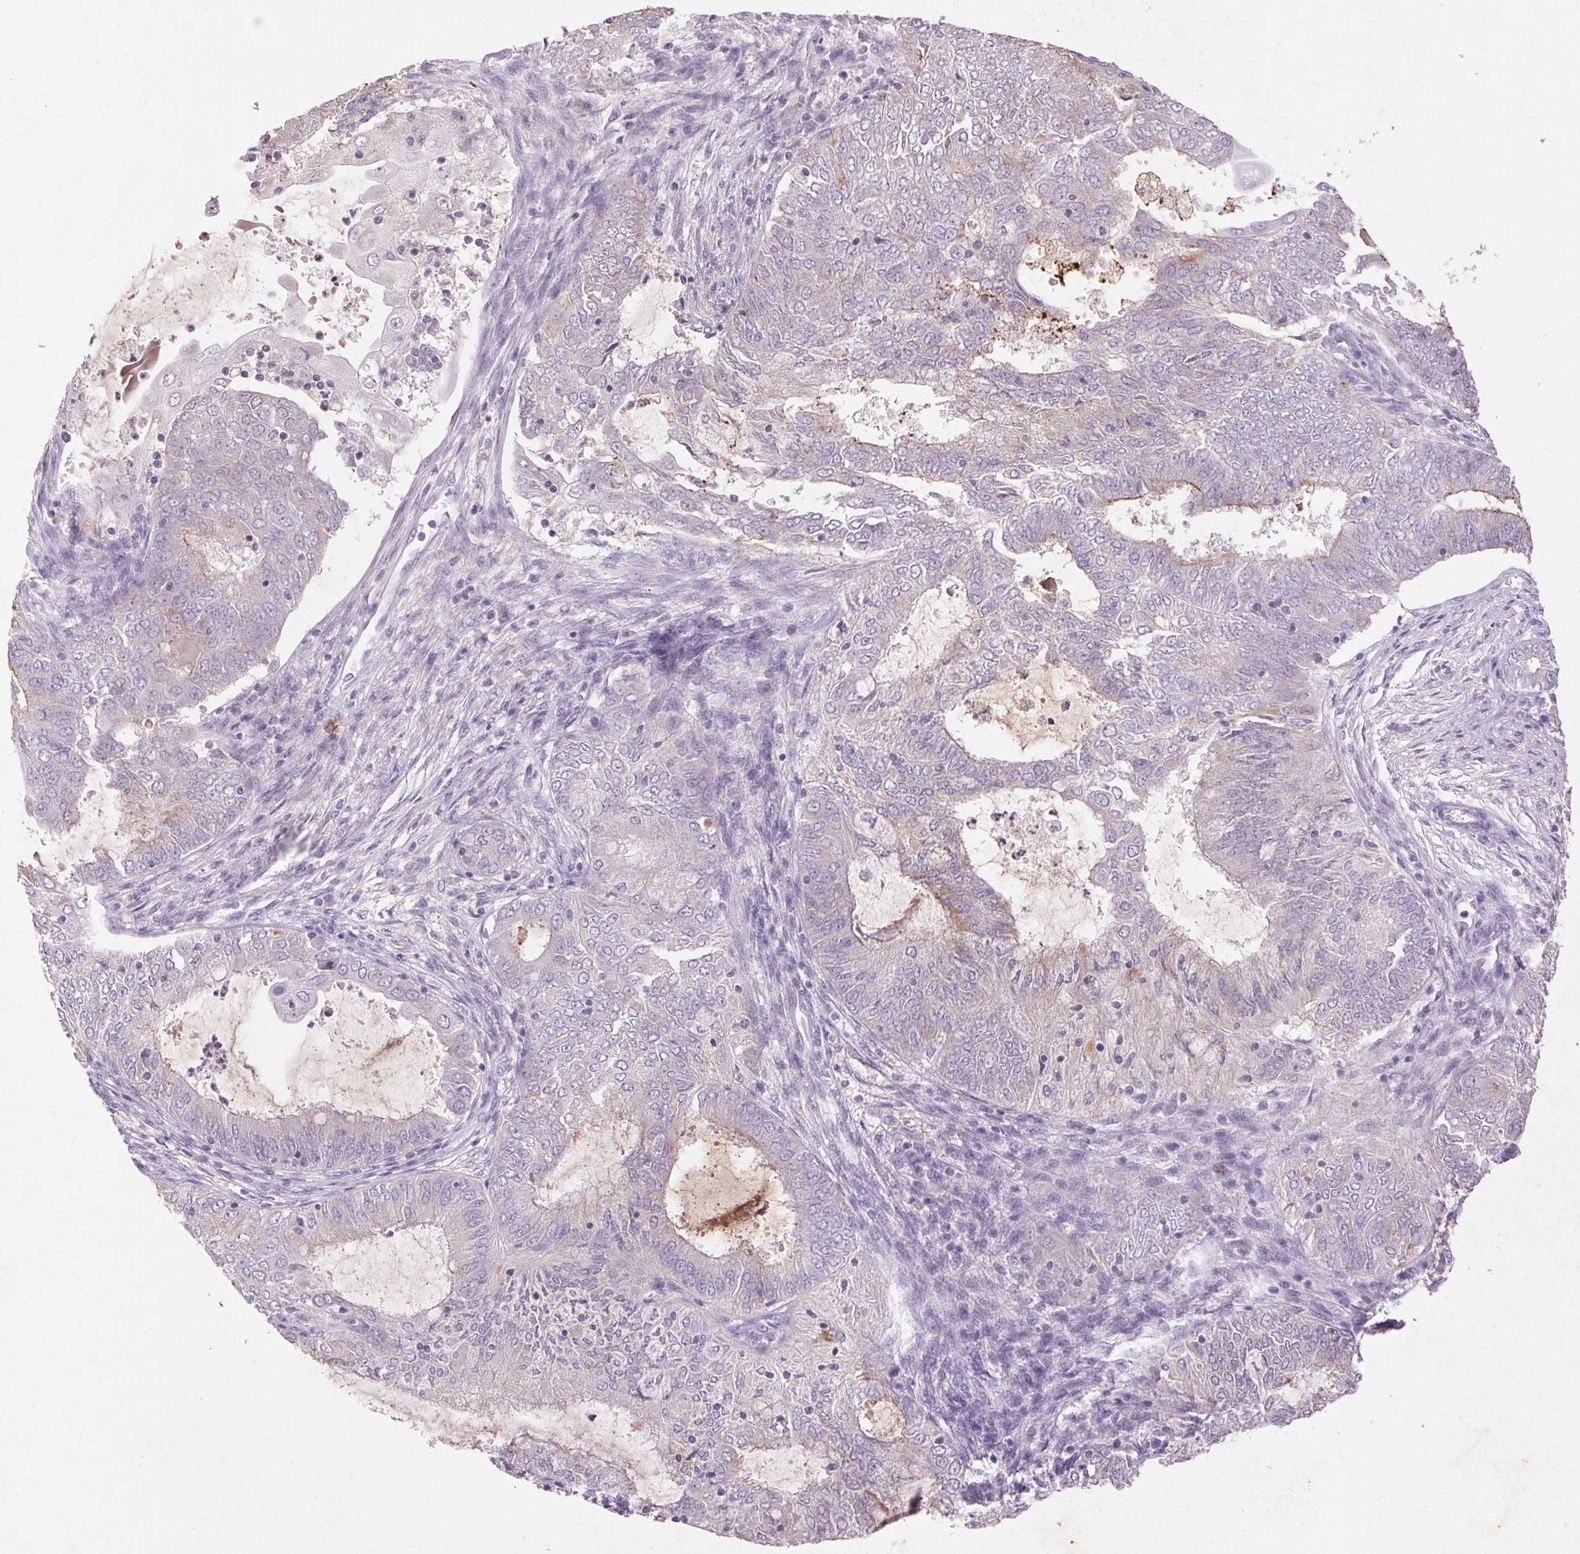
{"staining": {"intensity": "weak", "quantity": "<25%", "location": "cytoplasmic/membranous"}, "tissue": "endometrial cancer", "cell_type": "Tumor cells", "image_type": "cancer", "snomed": [{"axis": "morphology", "description": "Adenocarcinoma, NOS"}, {"axis": "topography", "description": "Endometrium"}], "caption": "IHC of endometrial cancer (adenocarcinoma) shows no staining in tumor cells.", "gene": "FNDC7", "patient": {"sex": "female", "age": 62}}